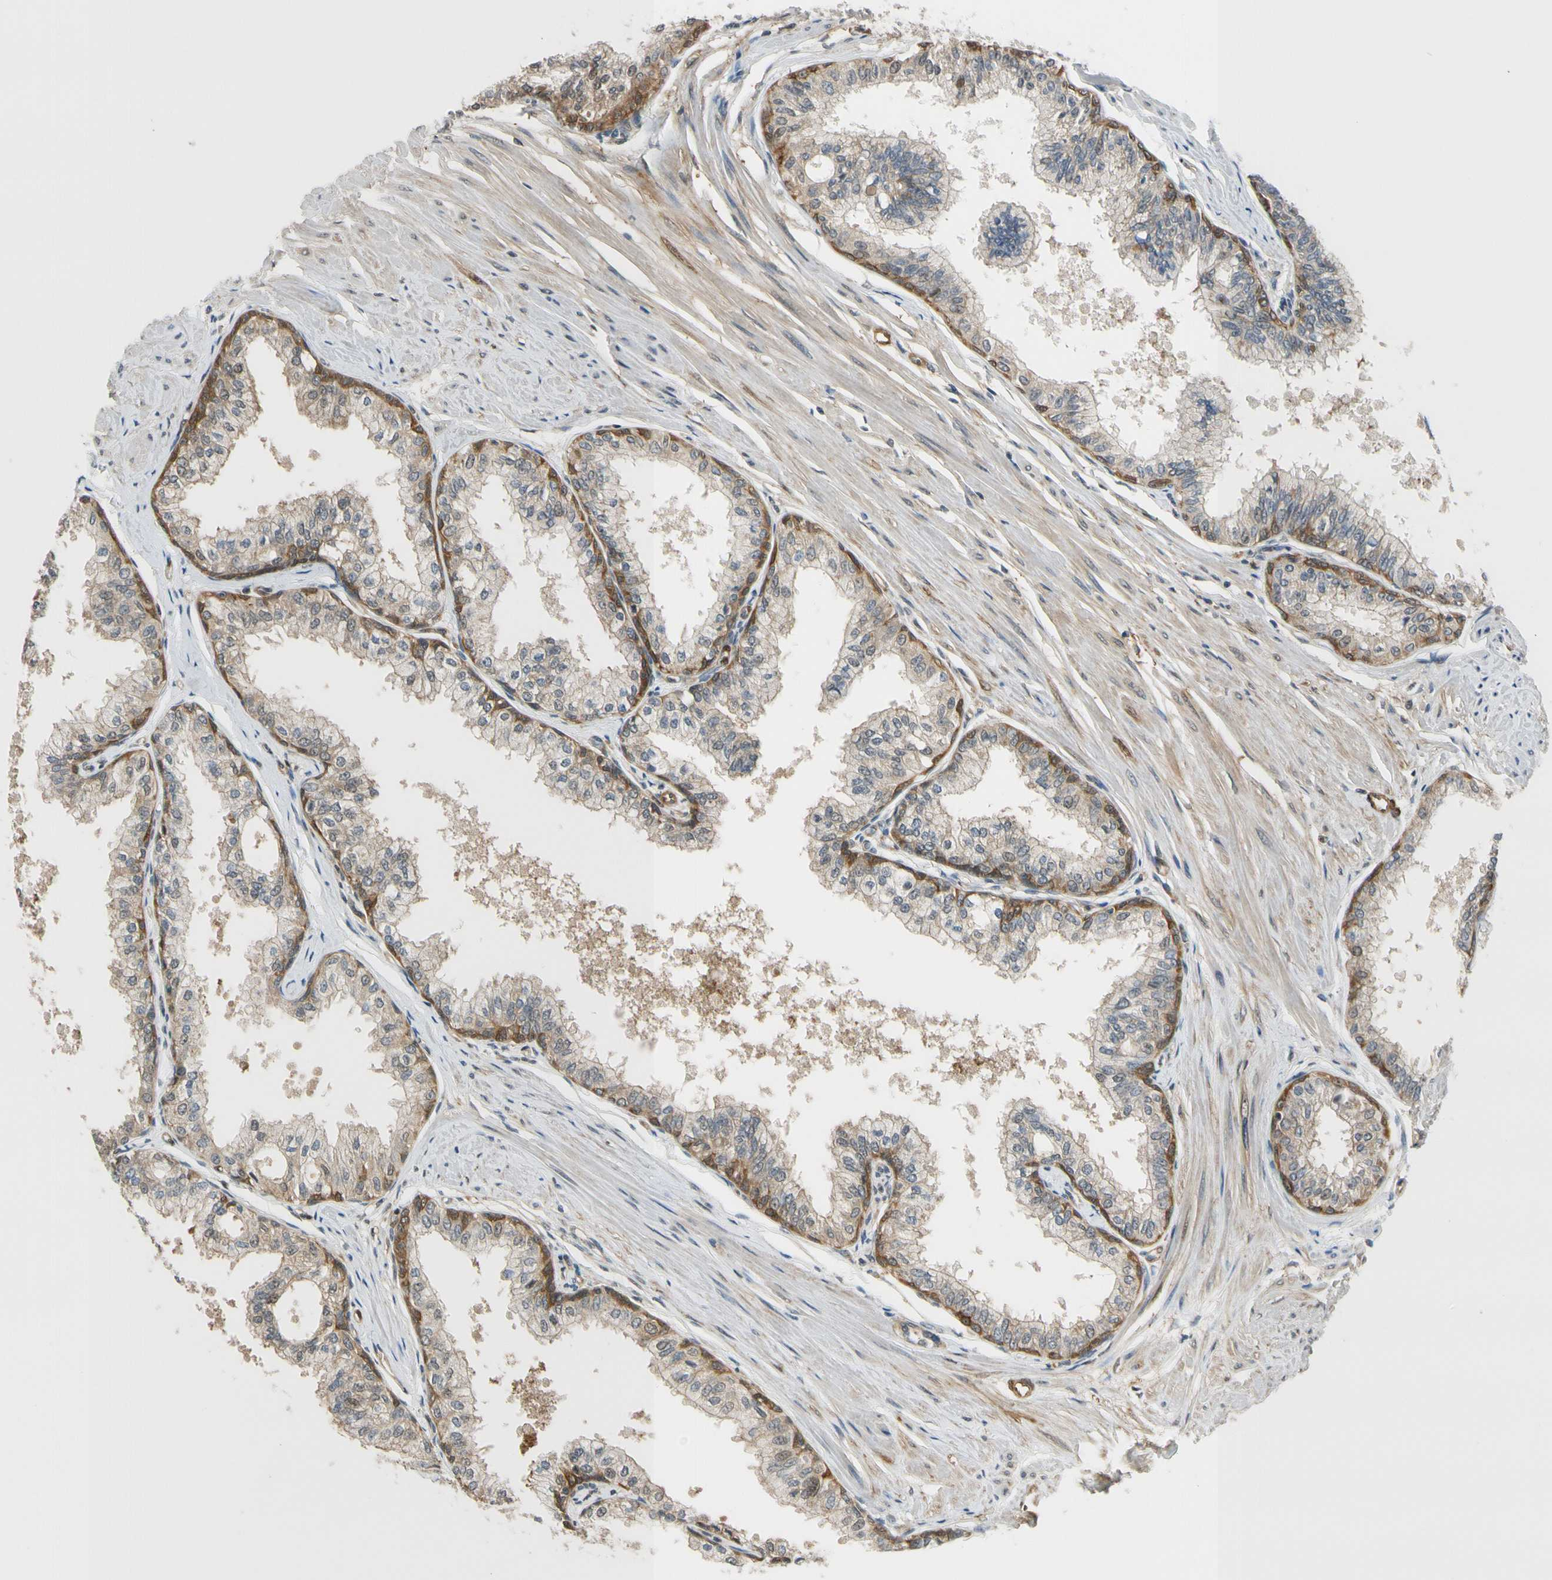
{"staining": {"intensity": "moderate", "quantity": "25%-75%", "location": "cytoplasmic/membranous"}, "tissue": "prostate", "cell_type": "Glandular cells", "image_type": "normal", "snomed": [{"axis": "morphology", "description": "Normal tissue, NOS"}, {"axis": "topography", "description": "Prostate"}, {"axis": "topography", "description": "Seminal veicle"}], "caption": "Immunohistochemistry image of benign human prostate stained for a protein (brown), which demonstrates medium levels of moderate cytoplasmic/membranous positivity in about 25%-75% of glandular cells.", "gene": "RASGRF1", "patient": {"sex": "male", "age": 60}}